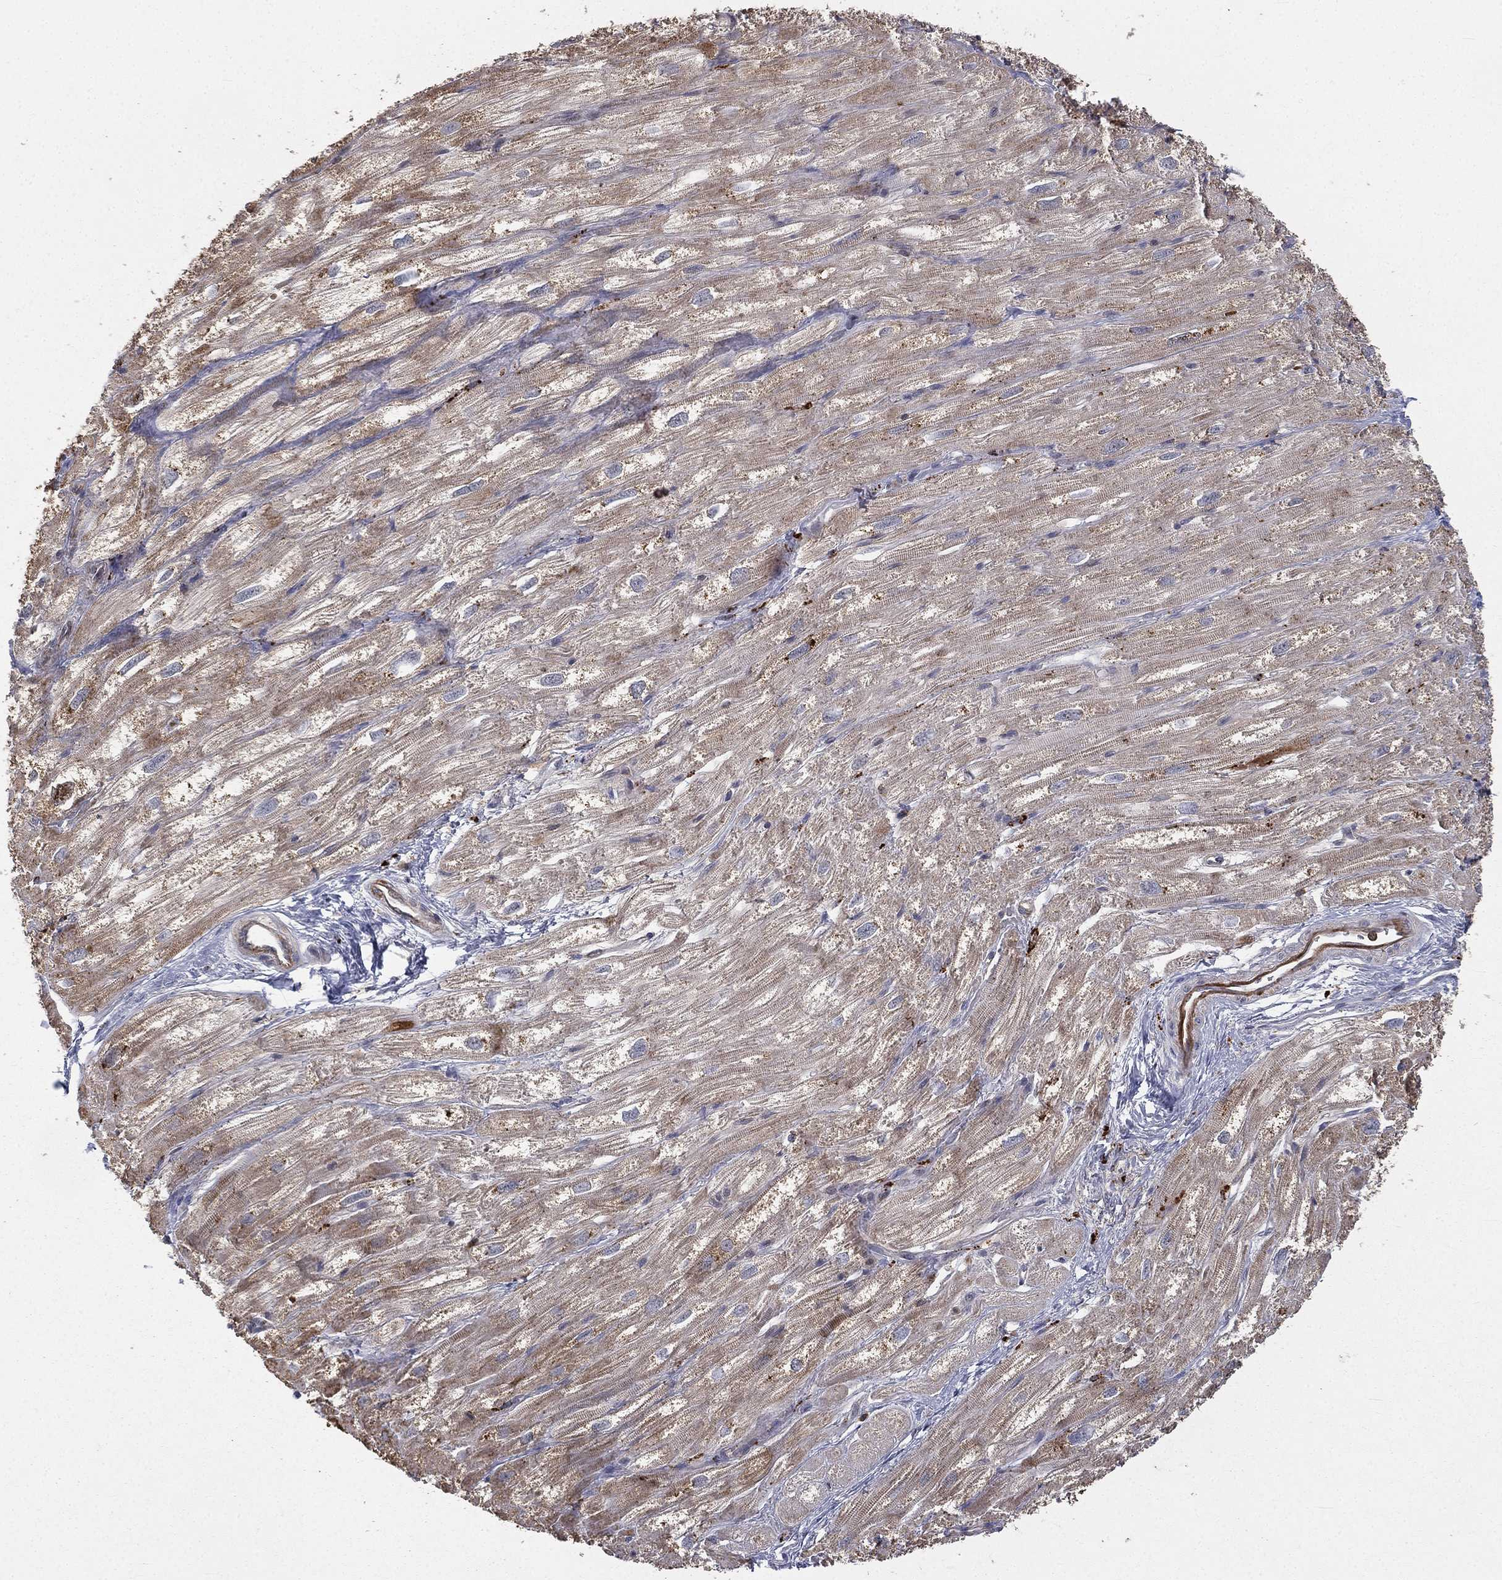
{"staining": {"intensity": "moderate", "quantity": ">75%", "location": "cytoplasmic/membranous"}, "tissue": "heart muscle", "cell_type": "Cardiomyocytes", "image_type": "normal", "snomed": [{"axis": "morphology", "description": "Normal tissue, NOS"}, {"axis": "topography", "description": "Heart"}], "caption": "Brown immunohistochemical staining in unremarkable human heart muscle reveals moderate cytoplasmic/membranous staining in approximately >75% of cardiomyocytes. (DAB (3,3'-diaminobenzidine) IHC with brightfield microscopy, high magnification).", "gene": "RIN3", "patient": {"sex": "male", "age": 62}}